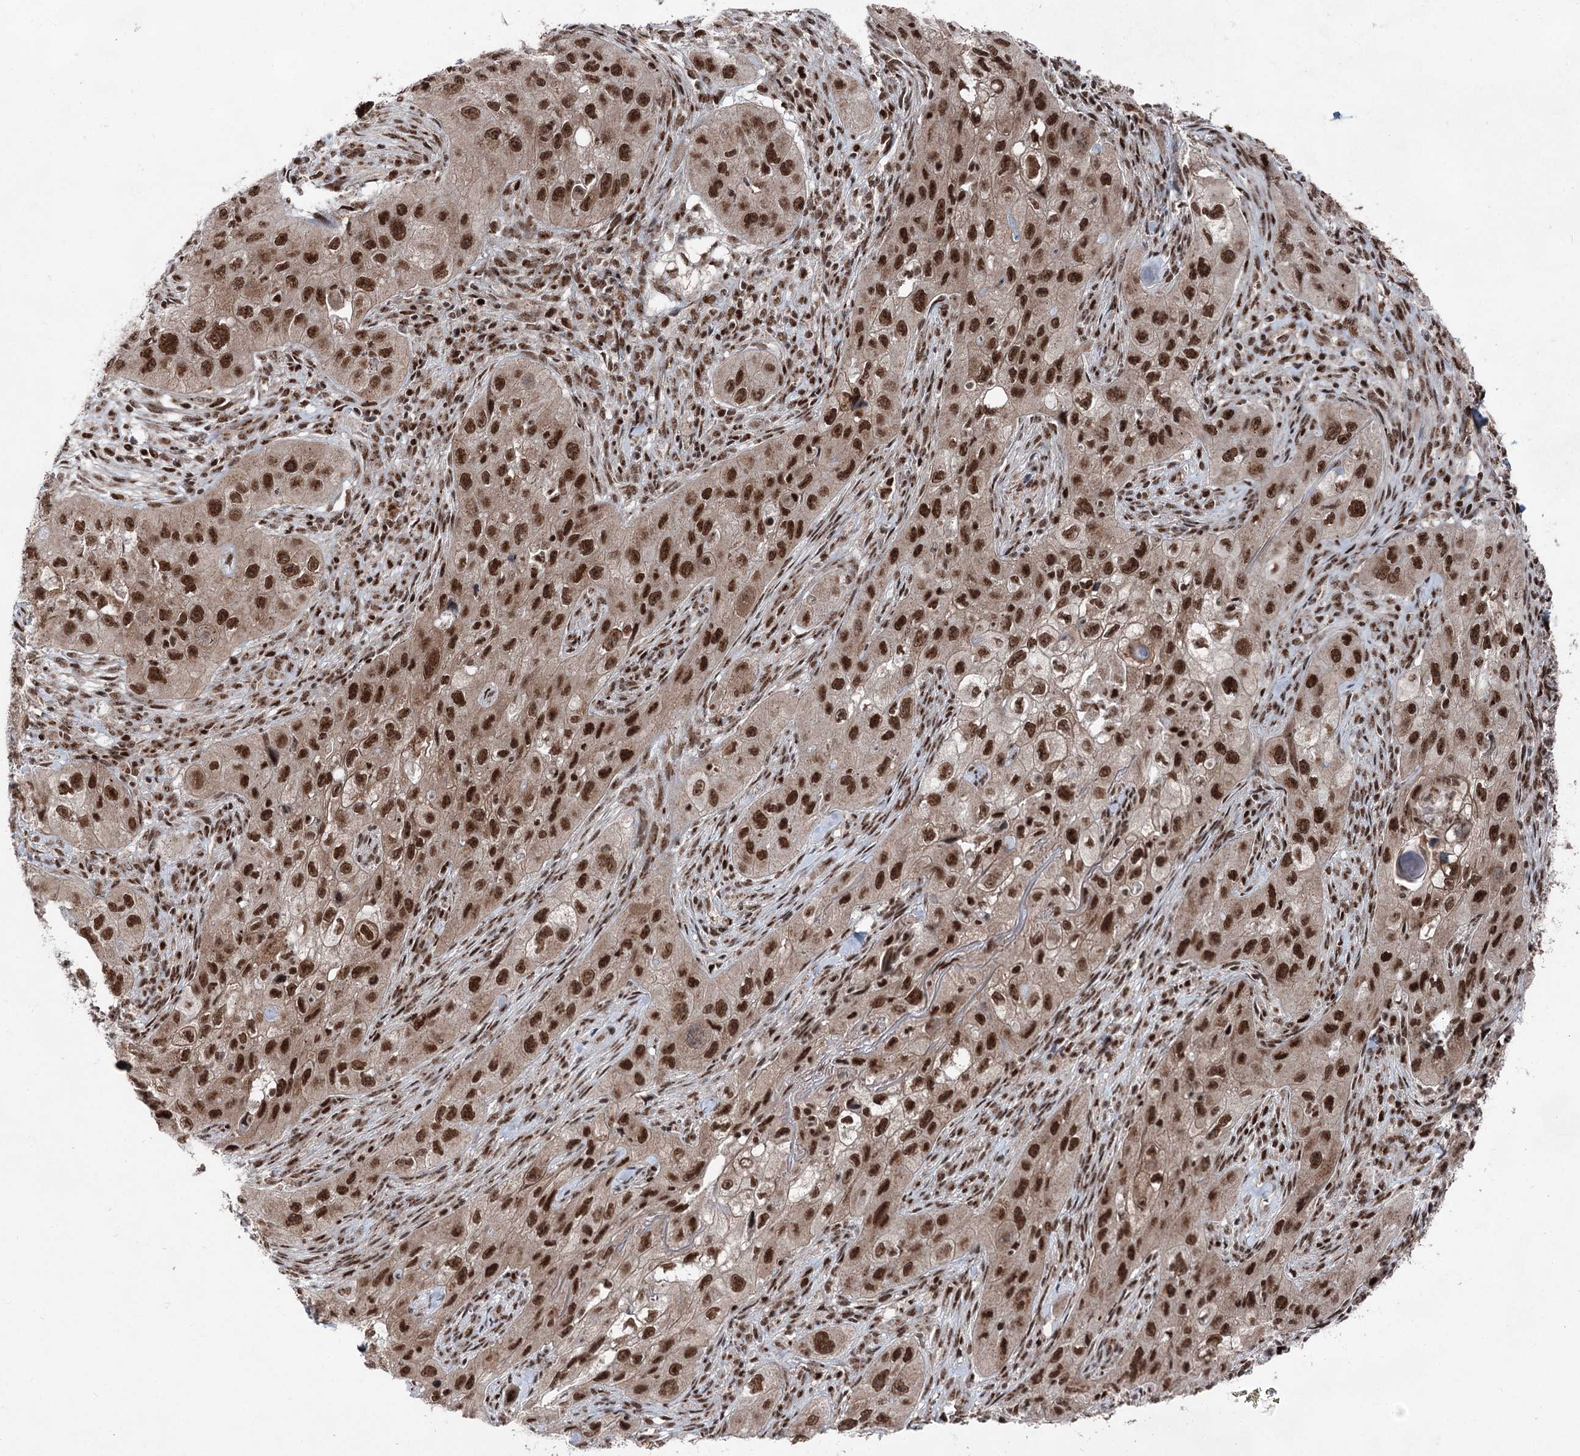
{"staining": {"intensity": "strong", "quantity": ">75%", "location": "nuclear"}, "tissue": "skin cancer", "cell_type": "Tumor cells", "image_type": "cancer", "snomed": [{"axis": "morphology", "description": "Squamous cell carcinoma, NOS"}, {"axis": "topography", "description": "Skin"}, {"axis": "topography", "description": "Subcutis"}], "caption": "Immunohistochemistry (IHC) of human skin cancer (squamous cell carcinoma) reveals high levels of strong nuclear expression in about >75% of tumor cells. (DAB = brown stain, brightfield microscopy at high magnification).", "gene": "ZCCHC8", "patient": {"sex": "male", "age": 73}}